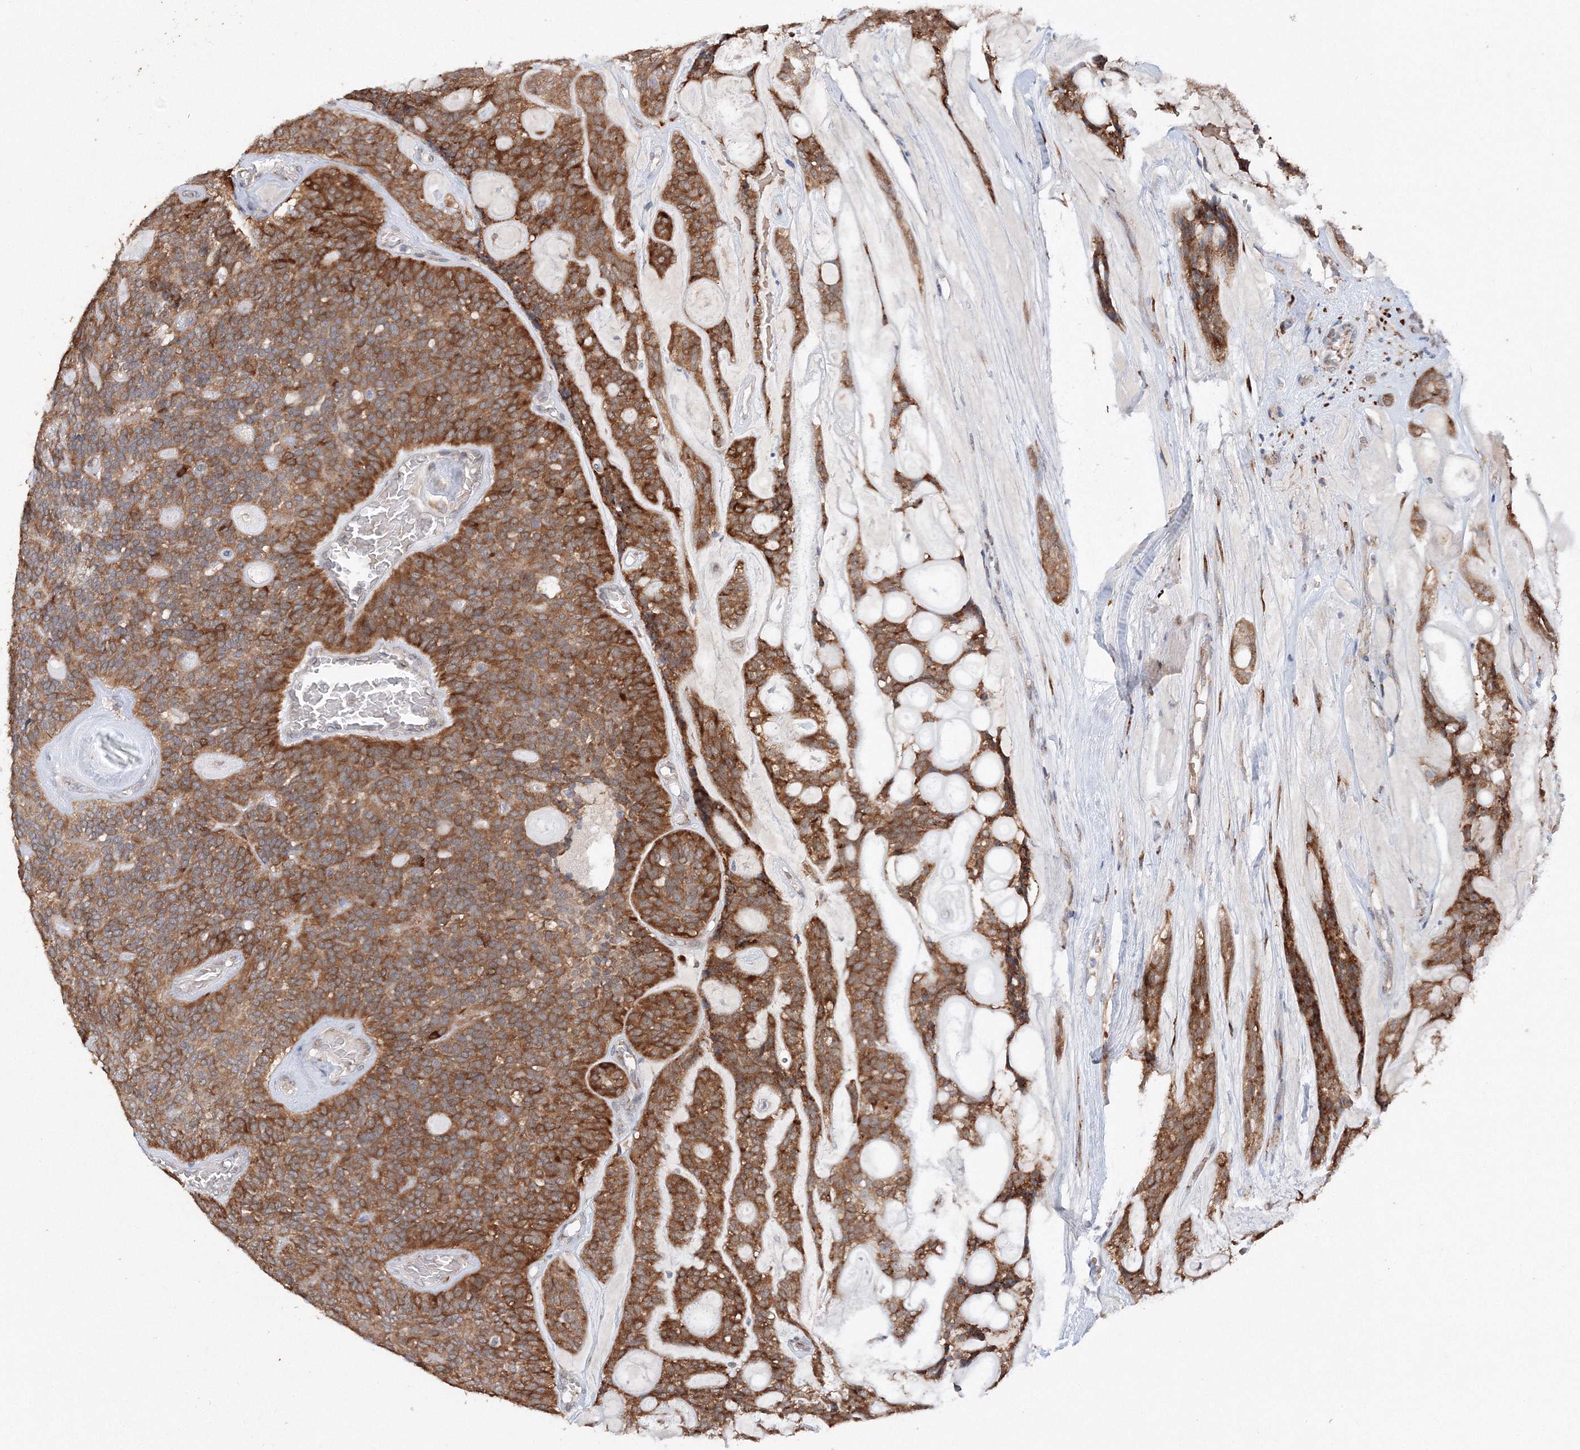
{"staining": {"intensity": "strong", "quantity": ">75%", "location": "cytoplasmic/membranous"}, "tissue": "head and neck cancer", "cell_type": "Tumor cells", "image_type": "cancer", "snomed": [{"axis": "morphology", "description": "Adenocarcinoma, NOS"}, {"axis": "topography", "description": "Head-Neck"}], "caption": "Immunohistochemical staining of head and neck cancer (adenocarcinoma) demonstrates strong cytoplasmic/membranous protein staining in approximately >75% of tumor cells.", "gene": "DIS3L2", "patient": {"sex": "male", "age": 66}}